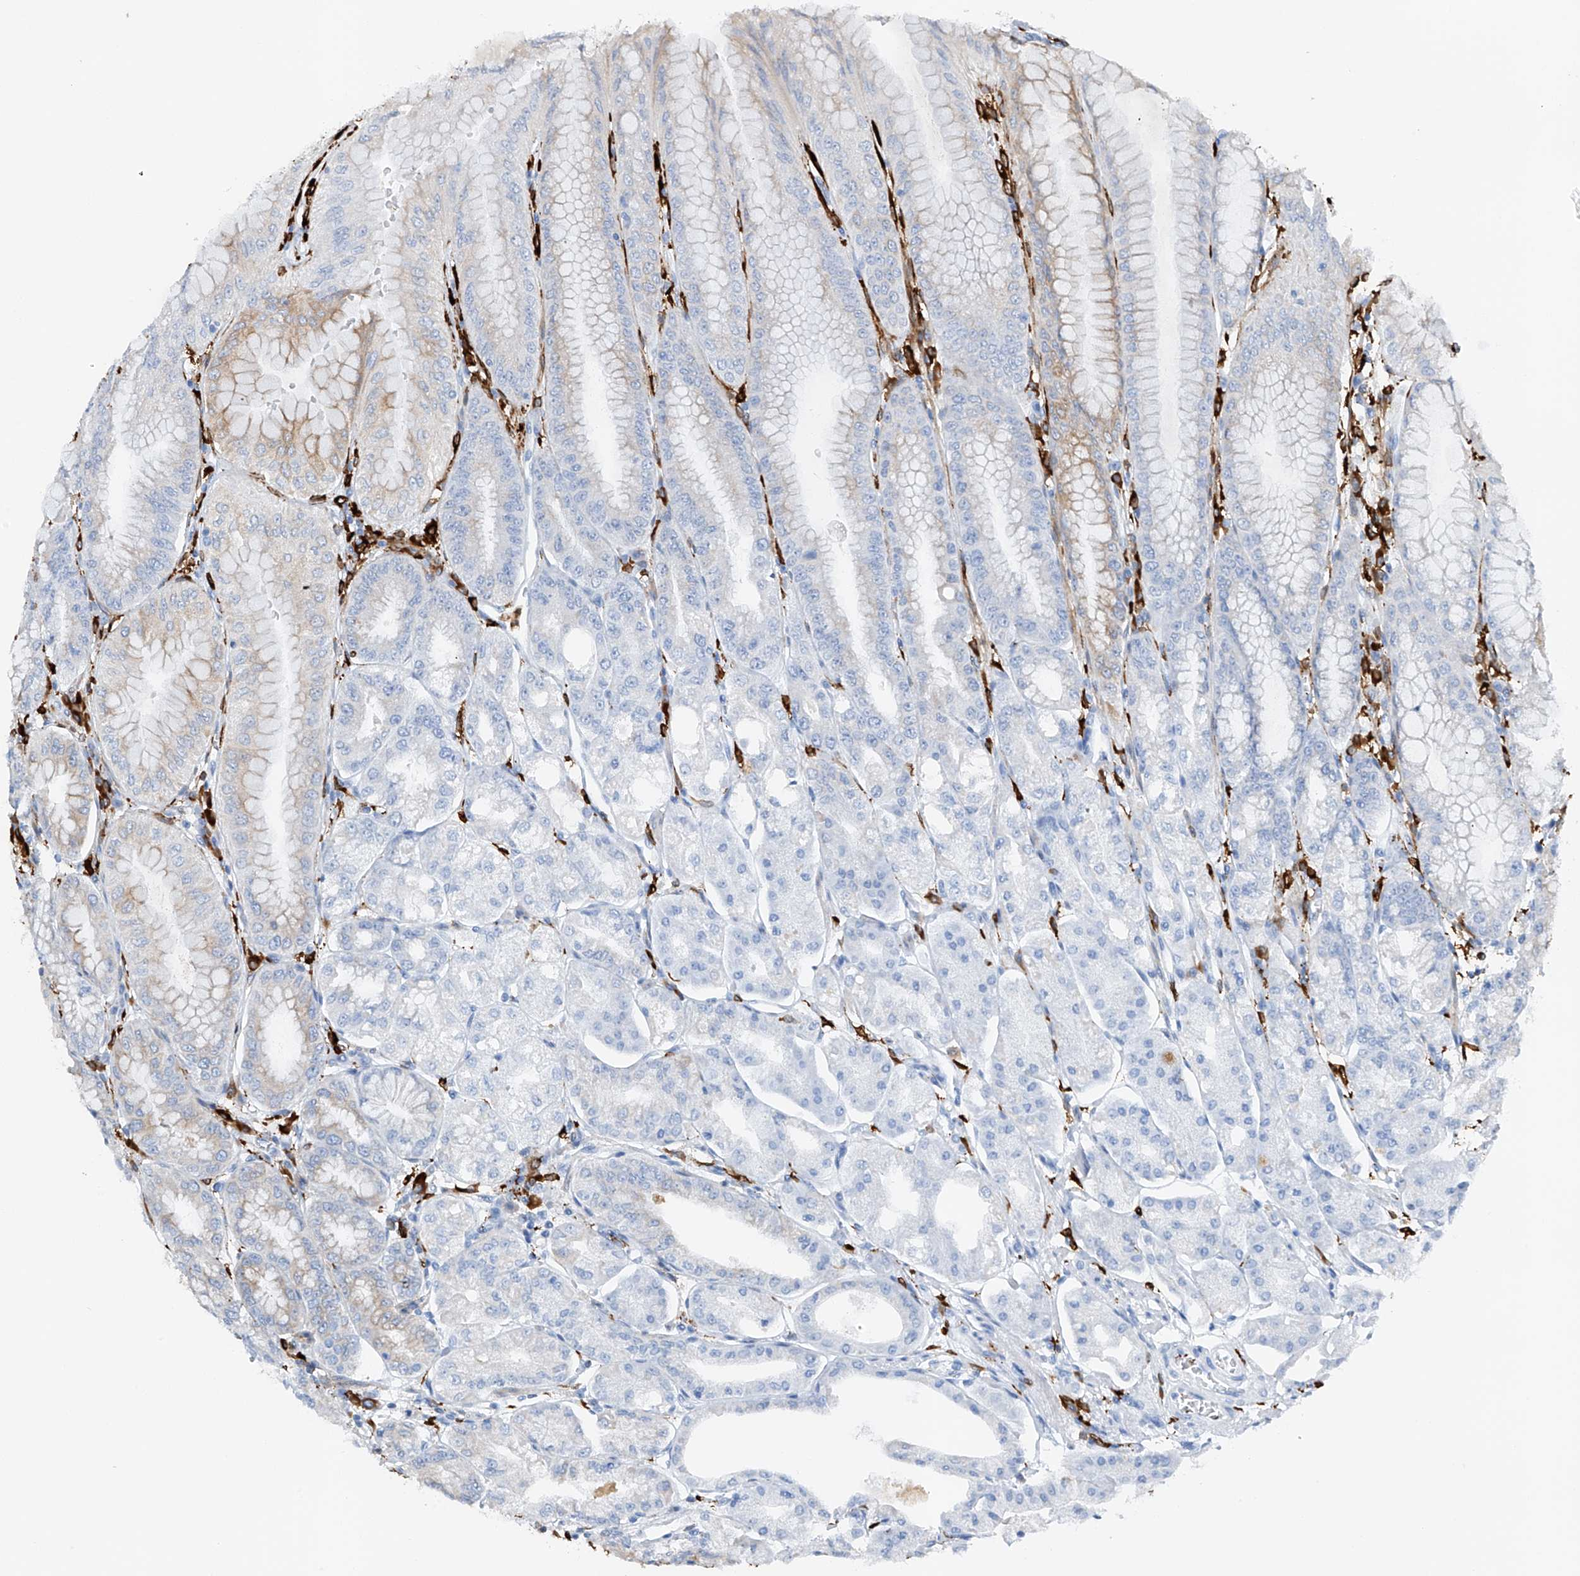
{"staining": {"intensity": "moderate", "quantity": "<25%", "location": "cytoplasmic/membranous"}, "tissue": "stomach", "cell_type": "Glandular cells", "image_type": "normal", "snomed": [{"axis": "morphology", "description": "Normal tissue, NOS"}, {"axis": "topography", "description": "Stomach, lower"}], "caption": "DAB (3,3'-diaminobenzidine) immunohistochemical staining of unremarkable stomach reveals moderate cytoplasmic/membranous protein positivity in about <25% of glandular cells. (Brightfield microscopy of DAB IHC at high magnification).", "gene": "TBXAS1", "patient": {"sex": "male", "age": 71}}